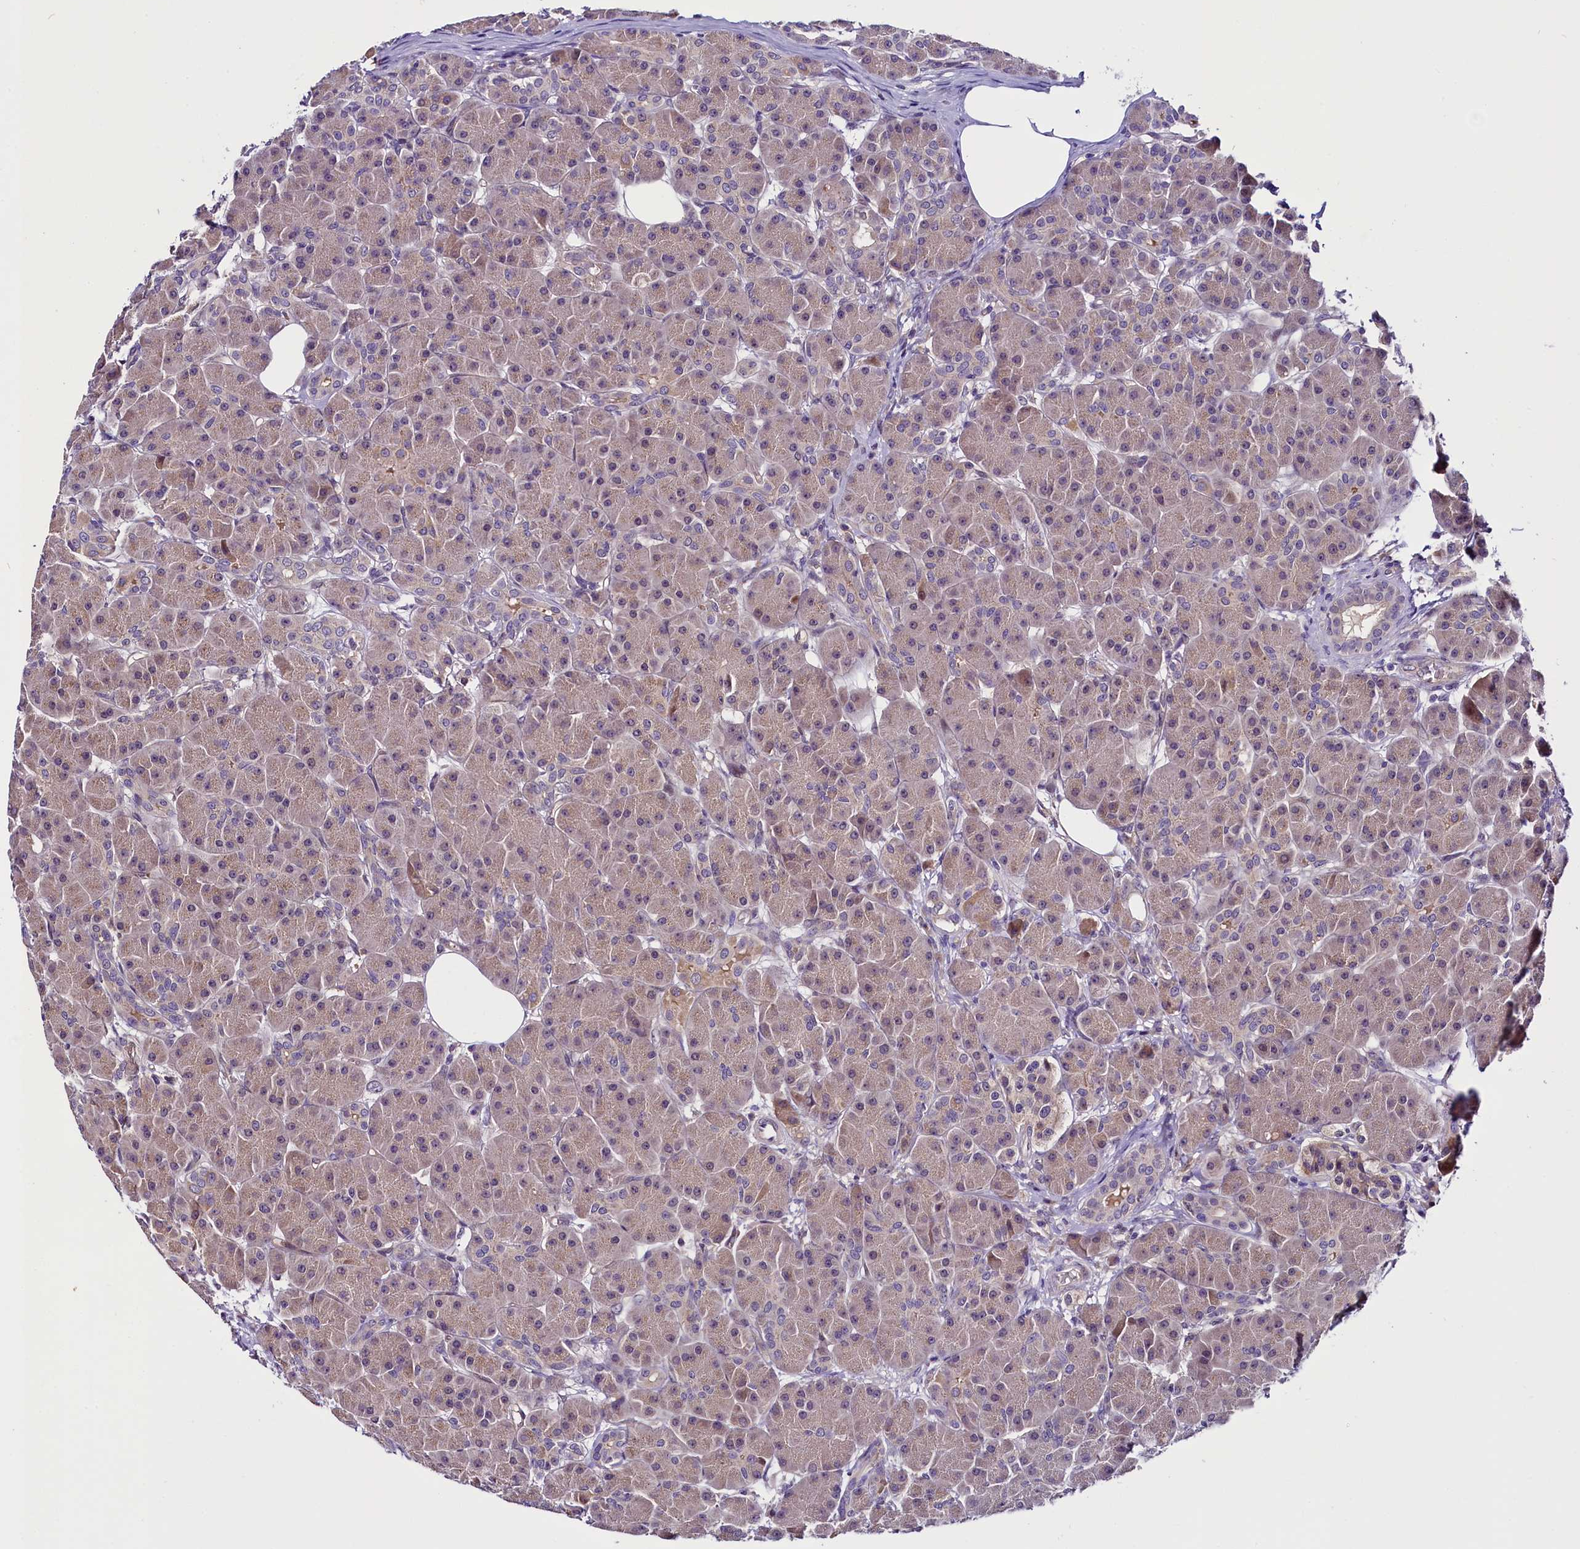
{"staining": {"intensity": "weak", "quantity": ">75%", "location": "cytoplasmic/membranous"}, "tissue": "pancreas", "cell_type": "Exocrine glandular cells", "image_type": "normal", "snomed": [{"axis": "morphology", "description": "Normal tissue, NOS"}, {"axis": "topography", "description": "Pancreas"}], "caption": "Pancreas stained with a brown dye reveals weak cytoplasmic/membranous positive expression in about >75% of exocrine glandular cells.", "gene": "C9orf40", "patient": {"sex": "male", "age": 63}}